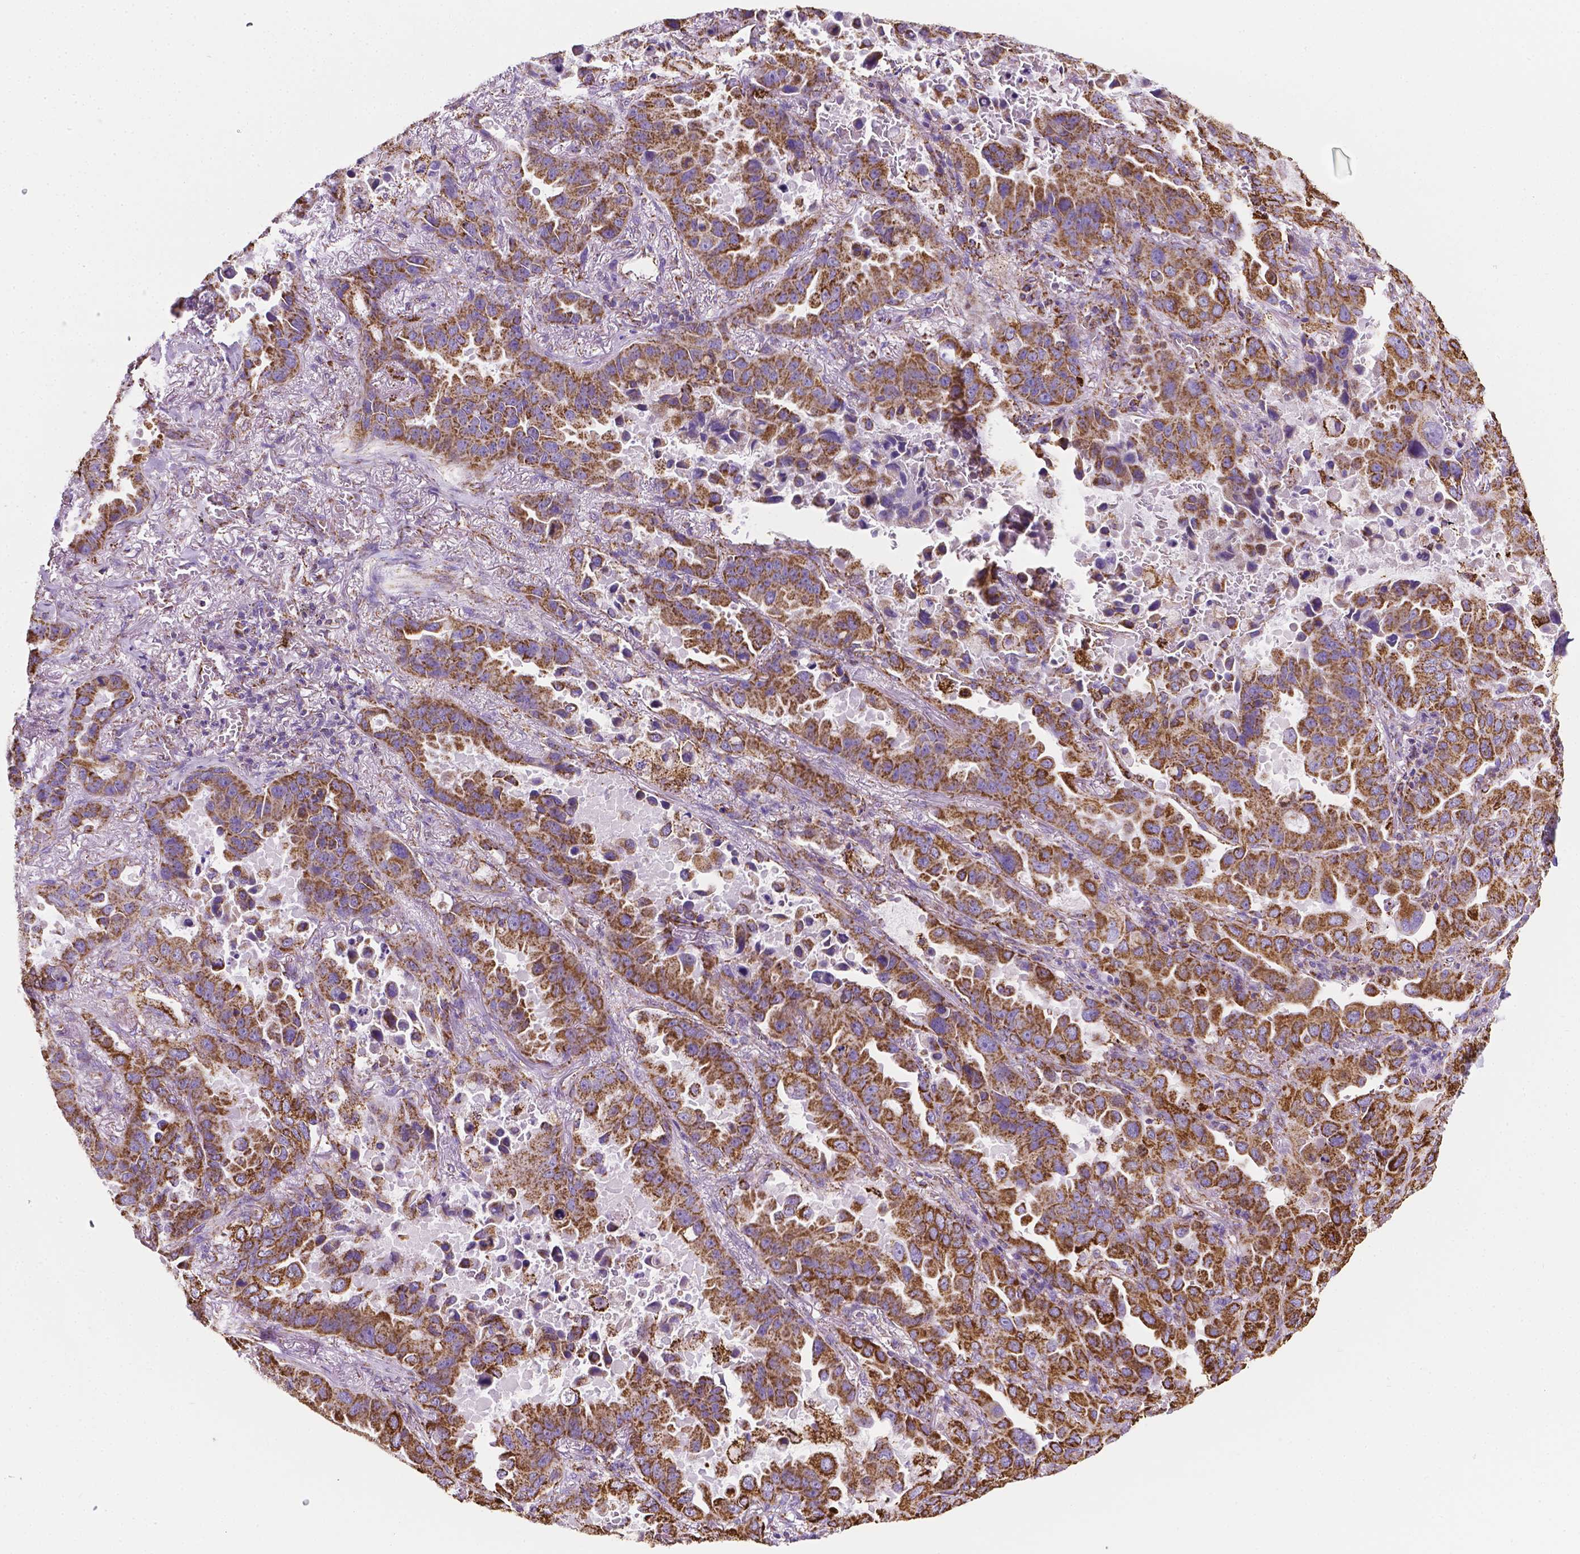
{"staining": {"intensity": "strong", "quantity": ">75%", "location": "cytoplasmic/membranous"}, "tissue": "lung cancer", "cell_type": "Tumor cells", "image_type": "cancer", "snomed": [{"axis": "morphology", "description": "Adenocarcinoma, NOS"}, {"axis": "topography", "description": "Lung"}], "caption": "The photomicrograph demonstrates a brown stain indicating the presence of a protein in the cytoplasmic/membranous of tumor cells in lung cancer.", "gene": "RMDN3", "patient": {"sex": "male", "age": 64}}